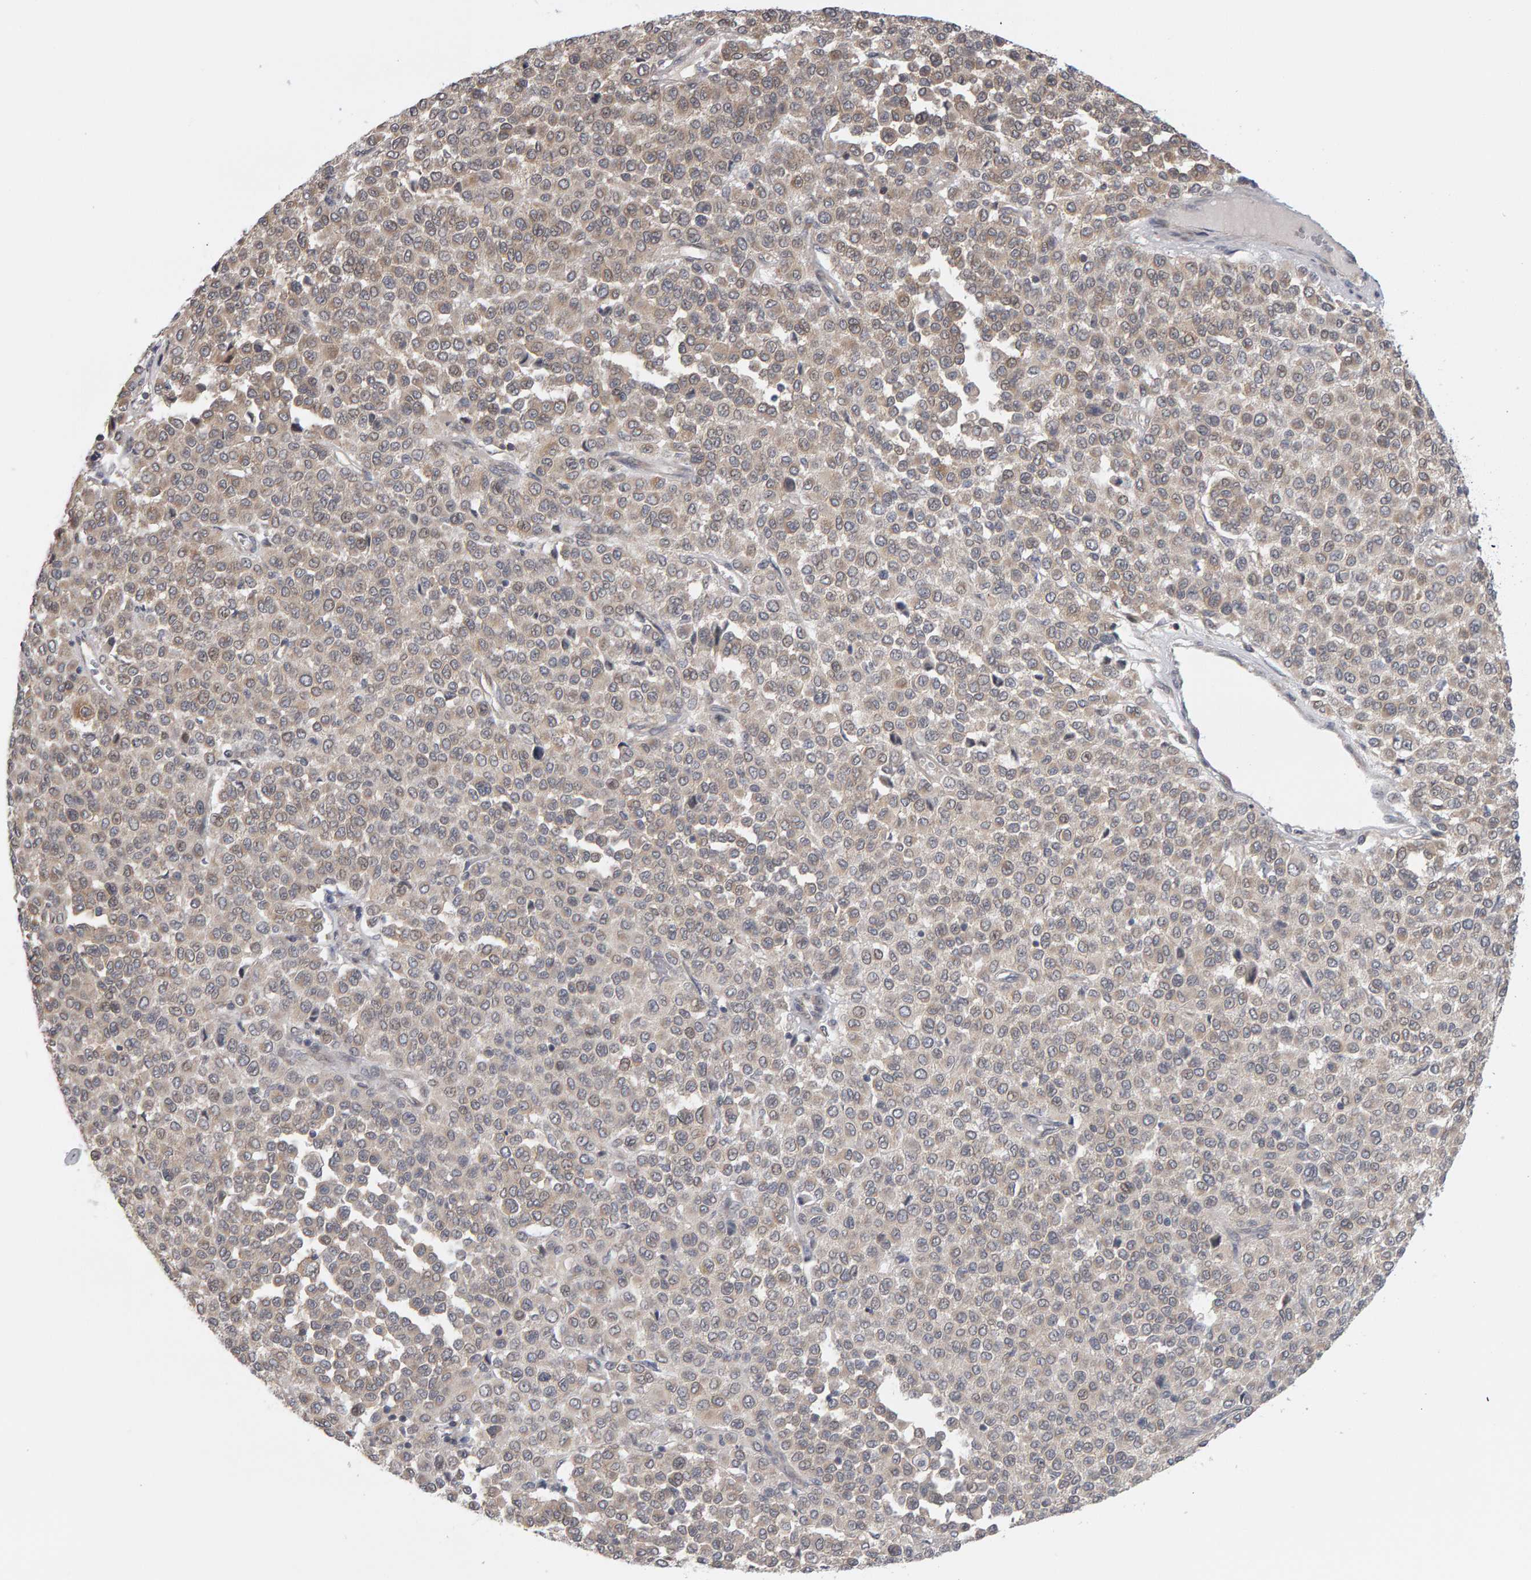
{"staining": {"intensity": "weak", "quantity": "<25%", "location": "cytoplasmic/membranous"}, "tissue": "melanoma", "cell_type": "Tumor cells", "image_type": "cancer", "snomed": [{"axis": "morphology", "description": "Malignant melanoma, Metastatic site"}, {"axis": "topography", "description": "Pancreas"}], "caption": "High power microscopy image of an IHC micrograph of melanoma, revealing no significant expression in tumor cells. (Immunohistochemistry, brightfield microscopy, high magnification).", "gene": "MSRA", "patient": {"sex": "female", "age": 30}}